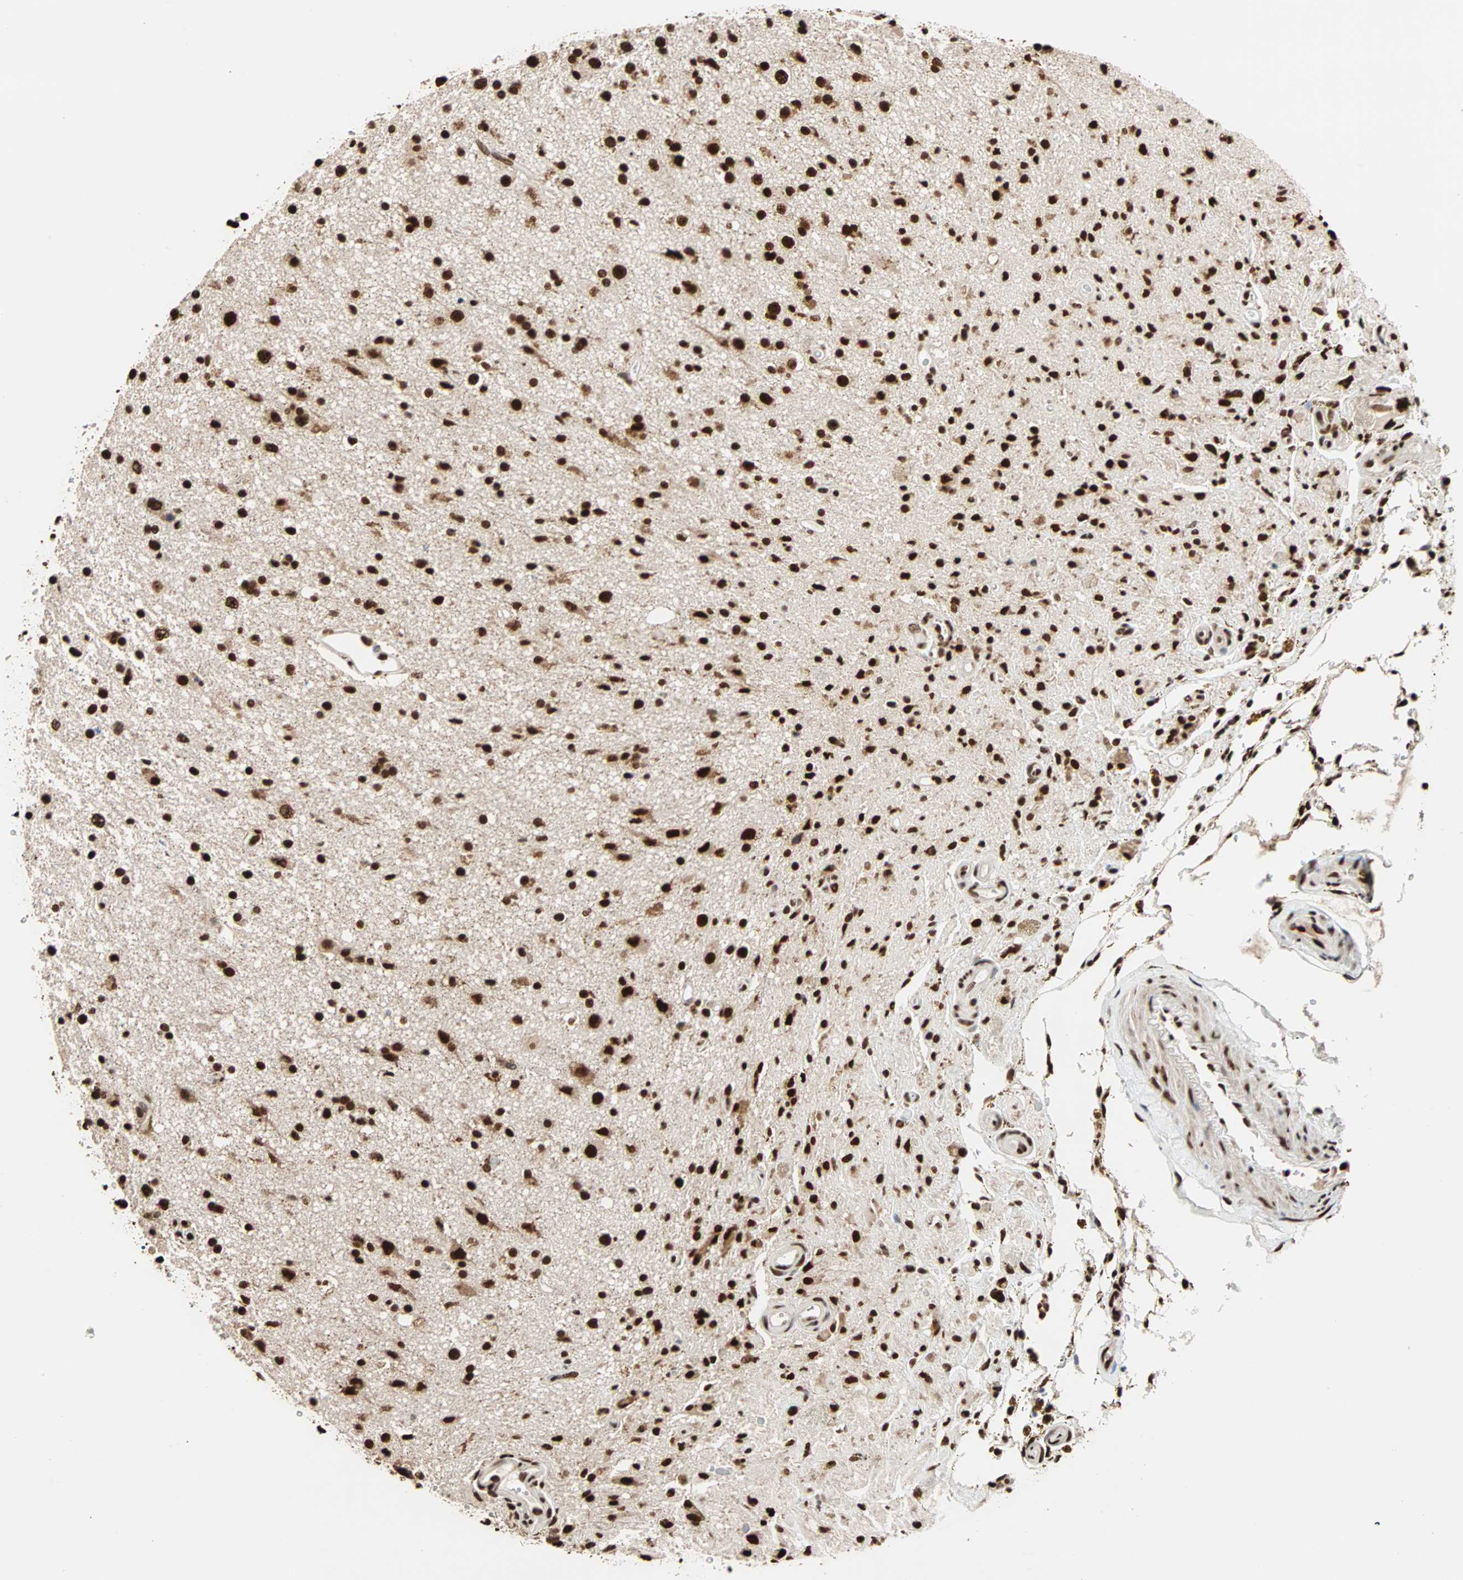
{"staining": {"intensity": "strong", "quantity": ">75%", "location": "nuclear"}, "tissue": "glioma", "cell_type": "Tumor cells", "image_type": "cancer", "snomed": [{"axis": "morphology", "description": "Glioma, malignant, High grade"}, {"axis": "topography", "description": "Brain"}], "caption": "High-magnification brightfield microscopy of malignant glioma (high-grade) stained with DAB (3,3'-diaminobenzidine) (brown) and counterstained with hematoxylin (blue). tumor cells exhibit strong nuclear expression is identified in about>75% of cells.", "gene": "ILF2", "patient": {"sex": "male", "age": 33}}